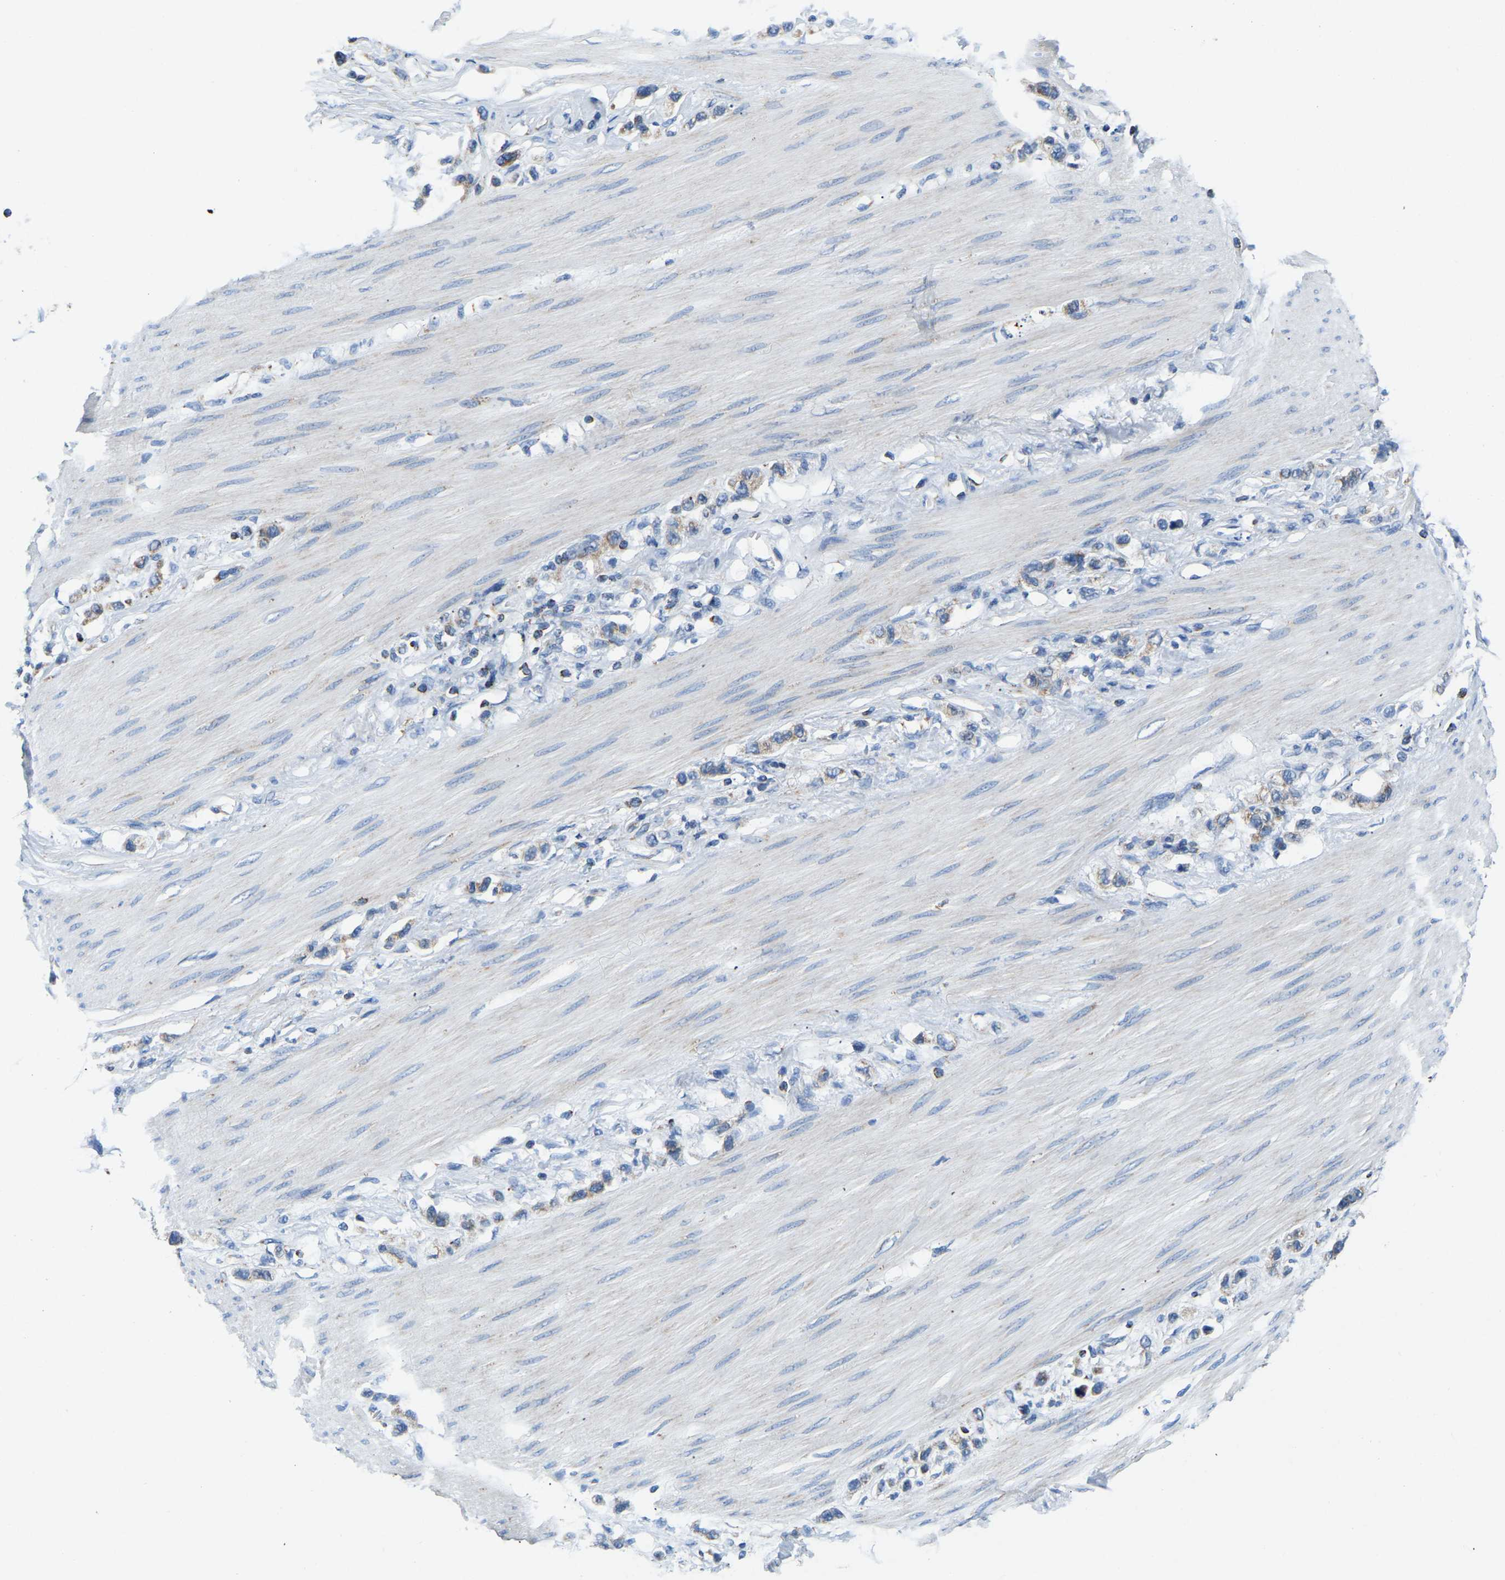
{"staining": {"intensity": "negative", "quantity": "none", "location": "none"}, "tissue": "stomach cancer", "cell_type": "Tumor cells", "image_type": "cancer", "snomed": [{"axis": "morphology", "description": "Adenocarcinoma, NOS"}, {"axis": "topography", "description": "Stomach"}], "caption": "This photomicrograph is of stomach cancer (adenocarcinoma) stained with IHC to label a protein in brown with the nuclei are counter-stained blue. There is no staining in tumor cells. (Stains: DAB IHC with hematoxylin counter stain, Microscopy: brightfield microscopy at high magnification).", "gene": "SFXN1", "patient": {"sex": "female", "age": 65}}